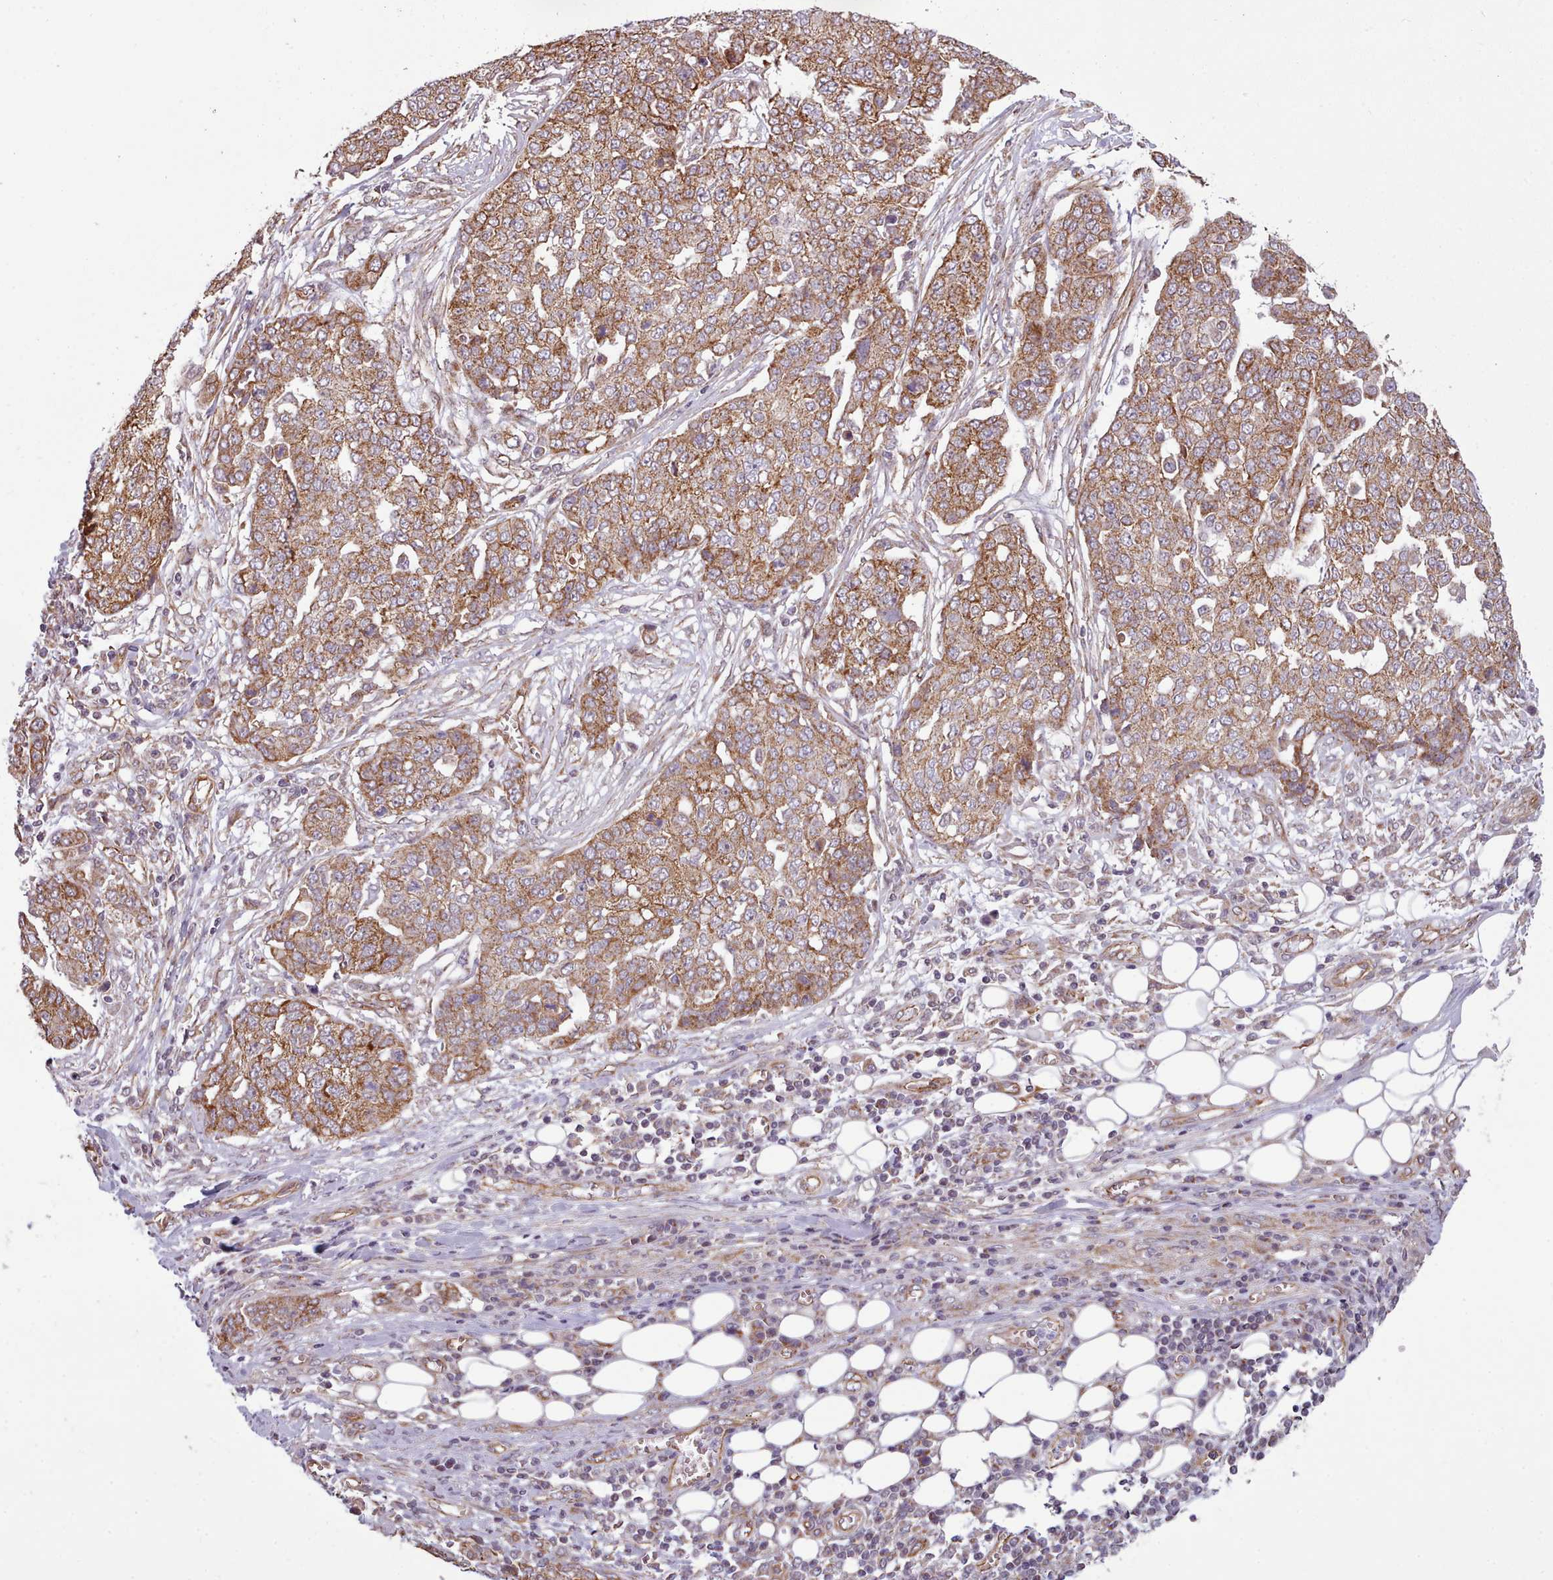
{"staining": {"intensity": "moderate", "quantity": ">75%", "location": "cytoplasmic/membranous"}, "tissue": "ovarian cancer", "cell_type": "Tumor cells", "image_type": "cancer", "snomed": [{"axis": "morphology", "description": "Cystadenocarcinoma, serous, NOS"}, {"axis": "topography", "description": "Soft tissue"}, {"axis": "topography", "description": "Ovary"}], "caption": "Brown immunohistochemical staining in serous cystadenocarcinoma (ovarian) exhibits moderate cytoplasmic/membranous expression in about >75% of tumor cells. Nuclei are stained in blue.", "gene": "MRPL46", "patient": {"sex": "female", "age": 57}}